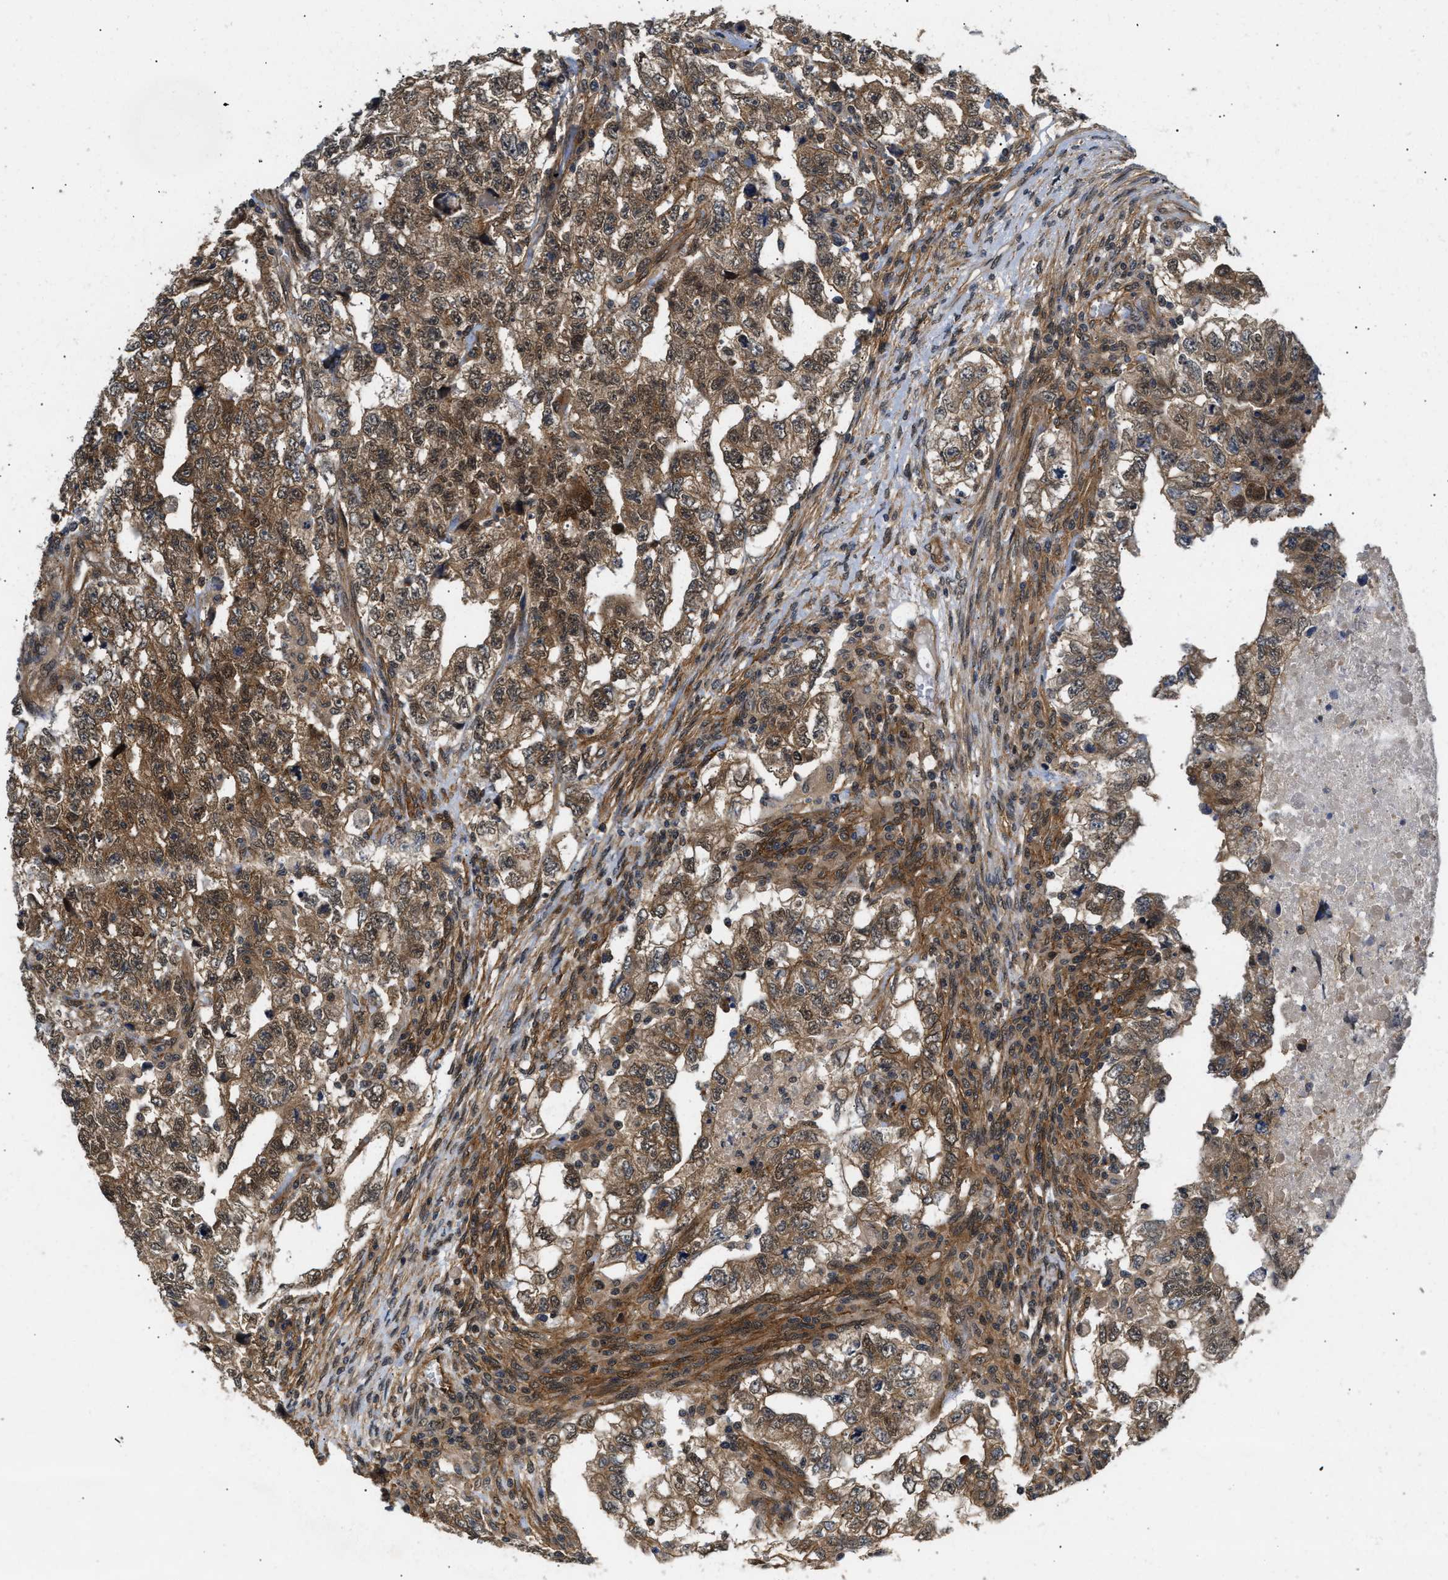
{"staining": {"intensity": "weak", "quantity": ">75%", "location": "cytoplasmic/membranous"}, "tissue": "testis cancer", "cell_type": "Tumor cells", "image_type": "cancer", "snomed": [{"axis": "morphology", "description": "Carcinoma, Embryonal, NOS"}, {"axis": "topography", "description": "Testis"}], "caption": "Human testis cancer (embryonal carcinoma) stained for a protein (brown) exhibits weak cytoplasmic/membranous positive staining in approximately >75% of tumor cells.", "gene": "COPS2", "patient": {"sex": "male", "age": 36}}